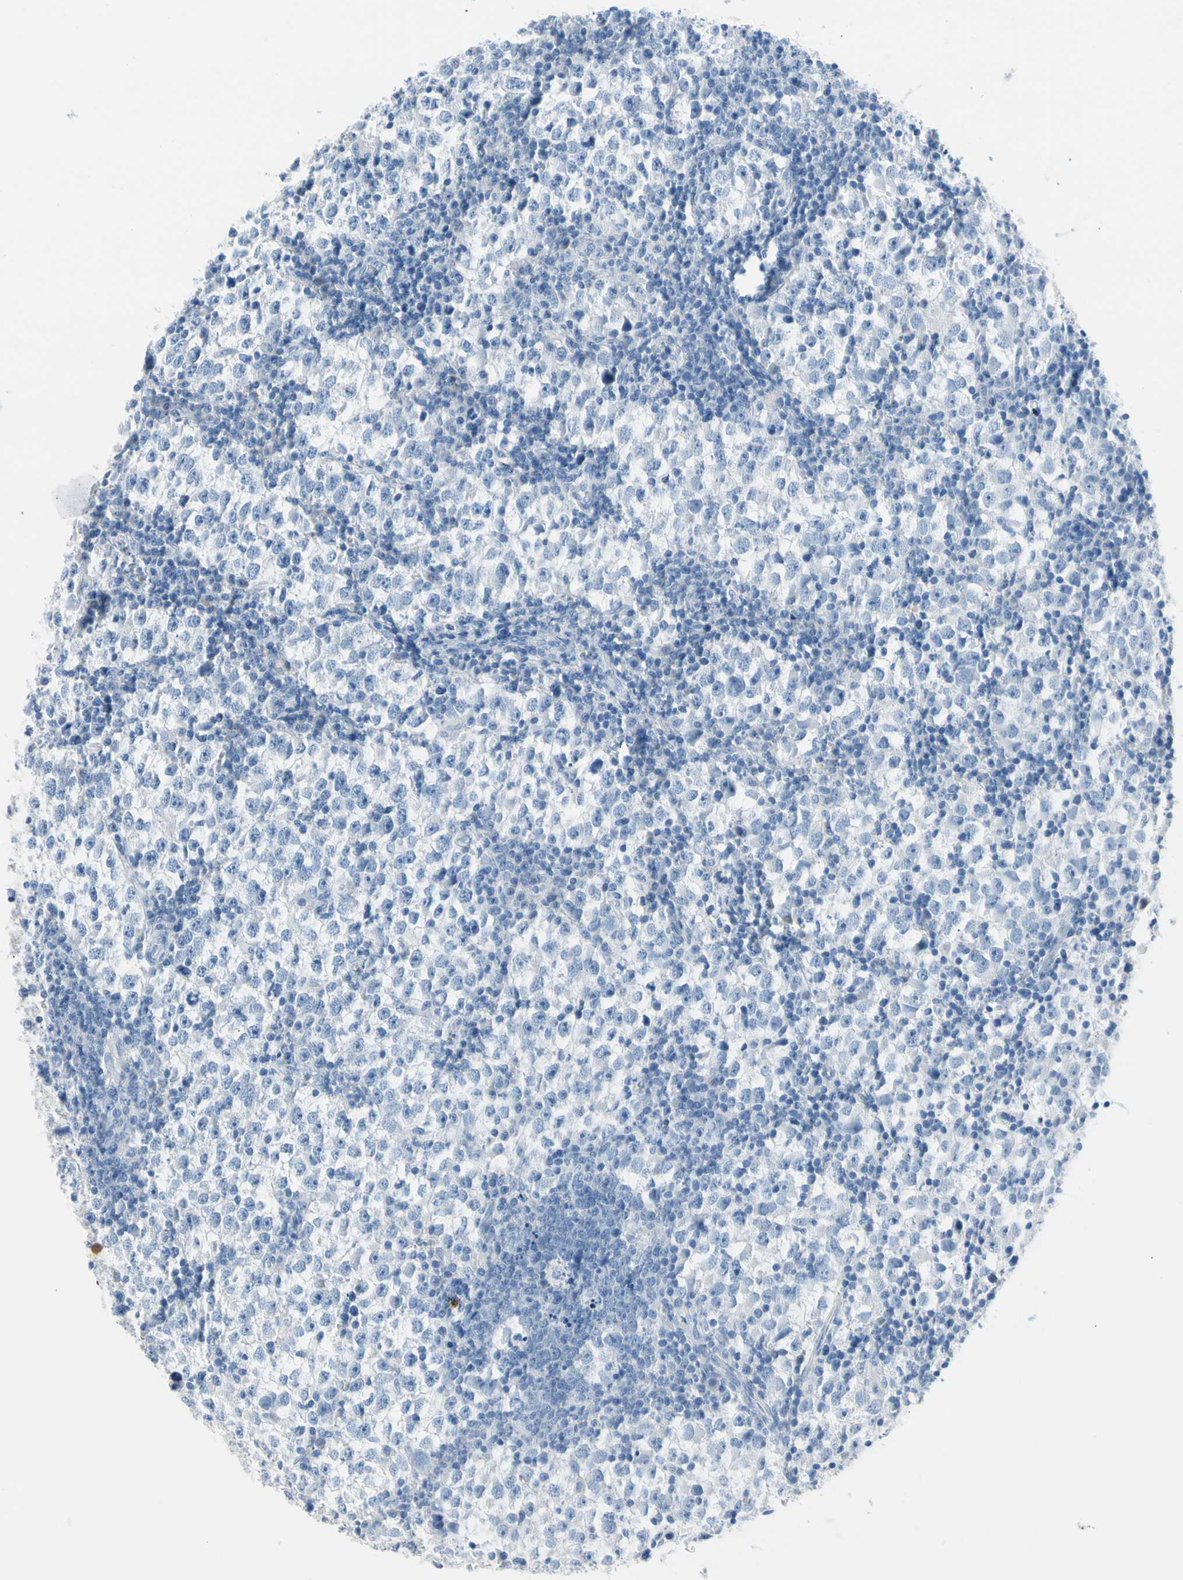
{"staining": {"intensity": "negative", "quantity": "none", "location": "none"}, "tissue": "testis cancer", "cell_type": "Tumor cells", "image_type": "cancer", "snomed": [{"axis": "morphology", "description": "Seminoma, NOS"}, {"axis": "topography", "description": "Testis"}], "caption": "Immunohistochemical staining of human testis seminoma exhibits no significant positivity in tumor cells.", "gene": "TPO", "patient": {"sex": "male", "age": 65}}